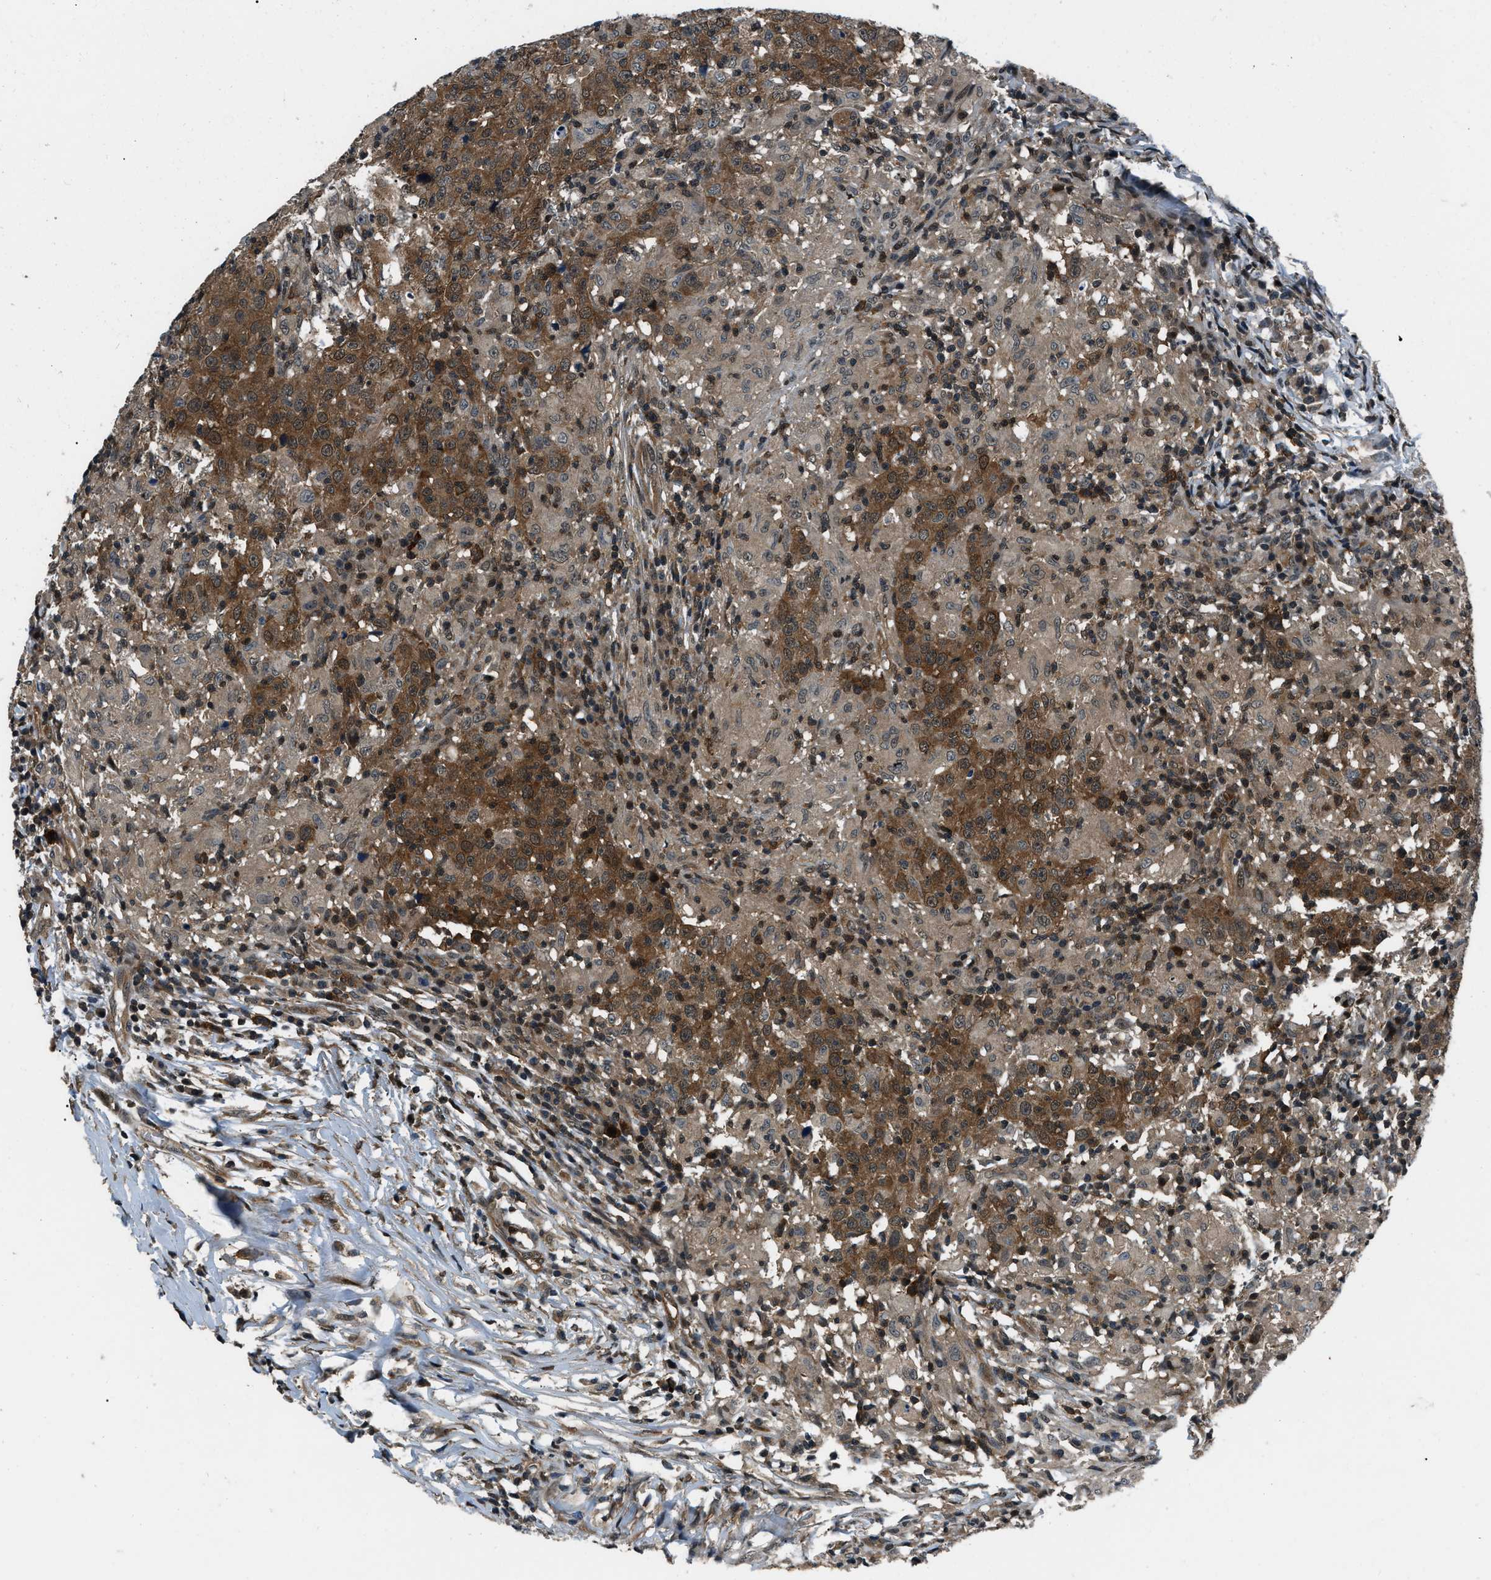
{"staining": {"intensity": "moderate", "quantity": ">75%", "location": "cytoplasmic/membranous,nuclear"}, "tissue": "head and neck cancer", "cell_type": "Tumor cells", "image_type": "cancer", "snomed": [{"axis": "morphology", "description": "Adenocarcinoma, NOS"}, {"axis": "topography", "description": "Salivary gland"}, {"axis": "topography", "description": "Head-Neck"}], "caption": "Immunohistochemistry (IHC) histopathology image of neoplastic tissue: head and neck adenocarcinoma stained using IHC demonstrates medium levels of moderate protein expression localized specifically in the cytoplasmic/membranous and nuclear of tumor cells, appearing as a cytoplasmic/membranous and nuclear brown color.", "gene": "NUDCD3", "patient": {"sex": "female", "age": 65}}